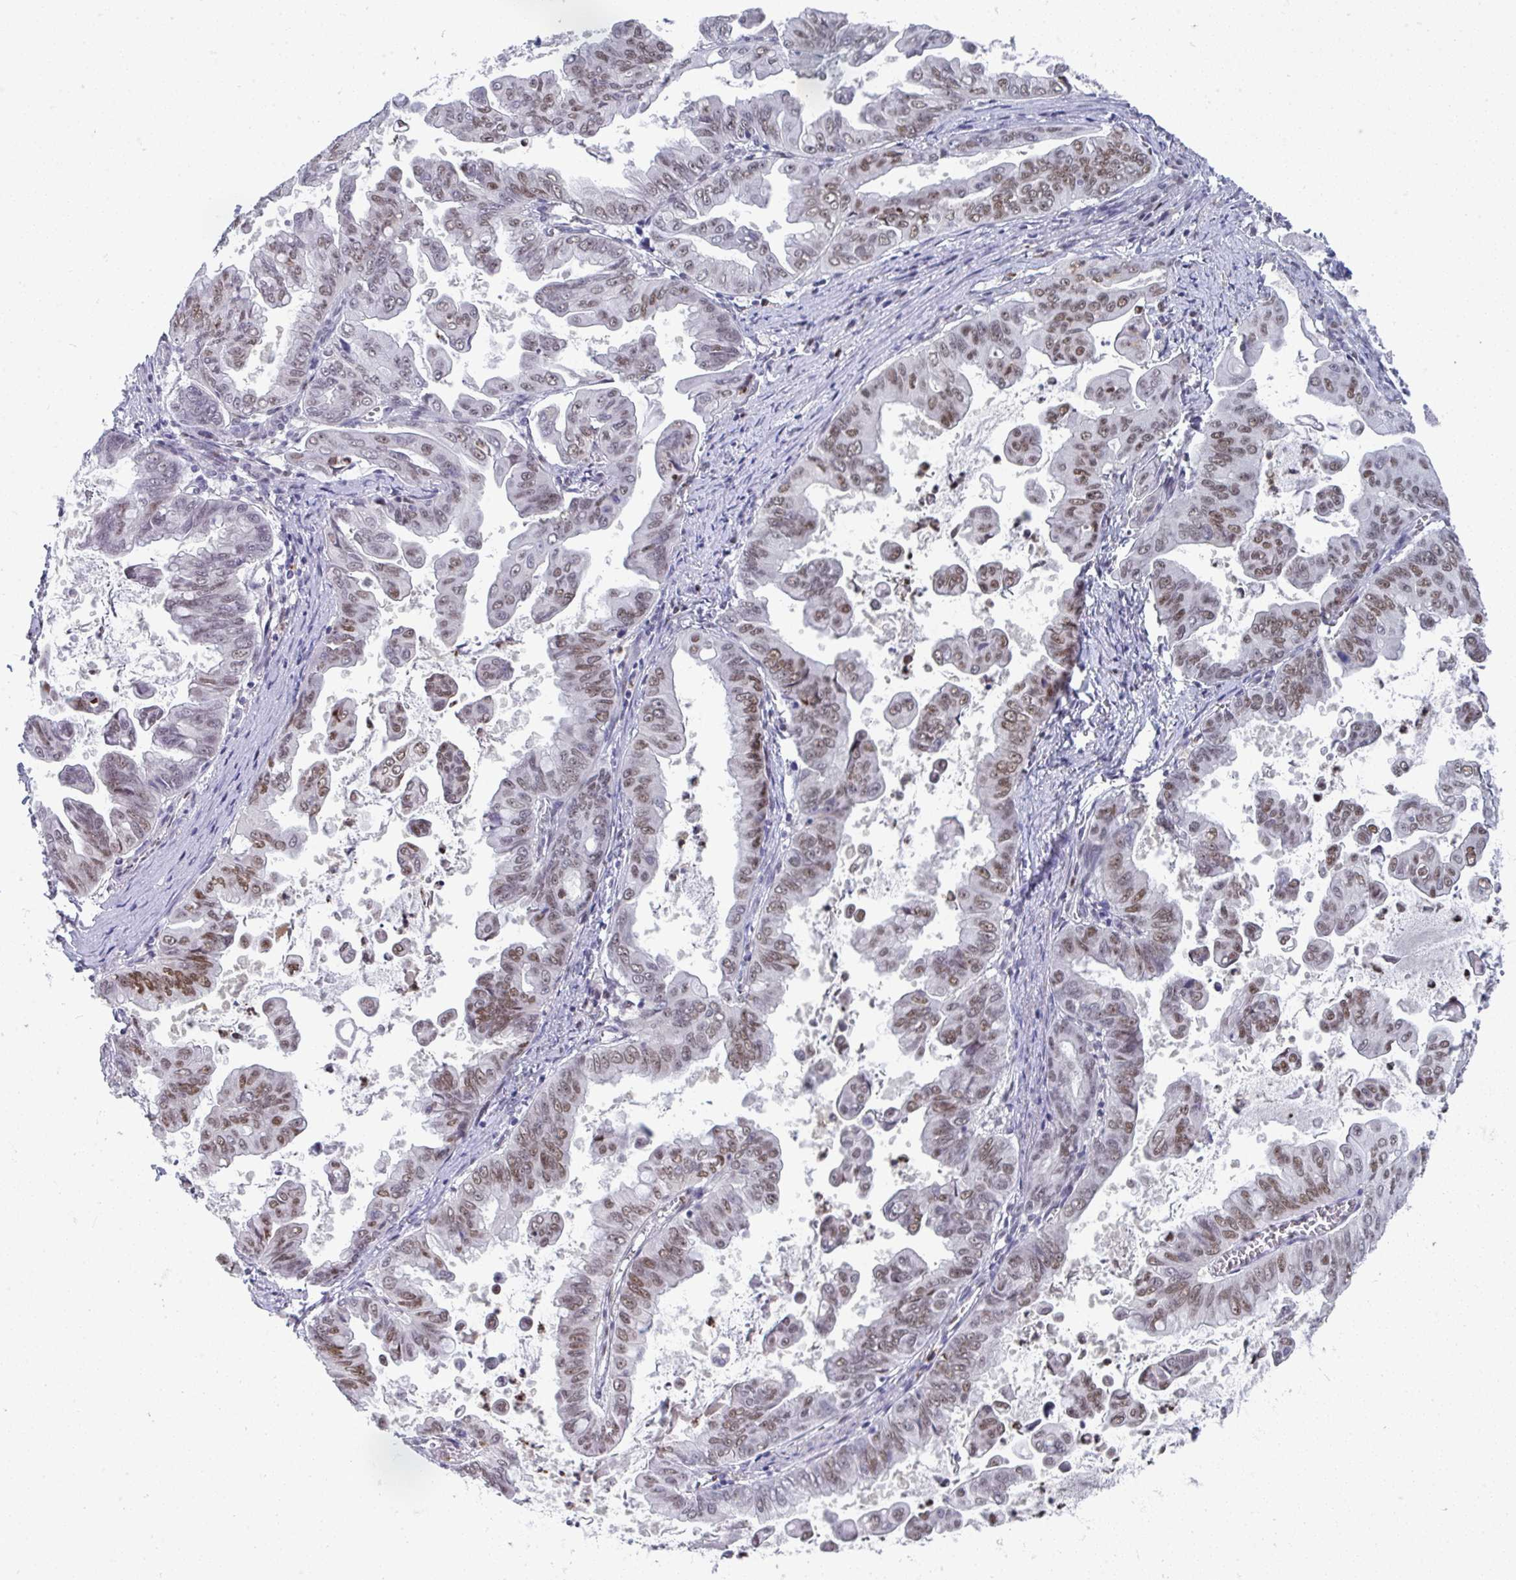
{"staining": {"intensity": "moderate", "quantity": "25%-75%", "location": "nuclear"}, "tissue": "stomach cancer", "cell_type": "Tumor cells", "image_type": "cancer", "snomed": [{"axis": "morphology", "description": "Adenocarcinoma, NOS"}, {"axis": "topography", "description": "Stomach, upper"}], "caption": "Stomach cancer (adenocarcinoma) stained for a protein shows moderate nuclear positivity in tumor cells.", "gene": "JDP2", "patient": {"sex": "male", "age": 80}}